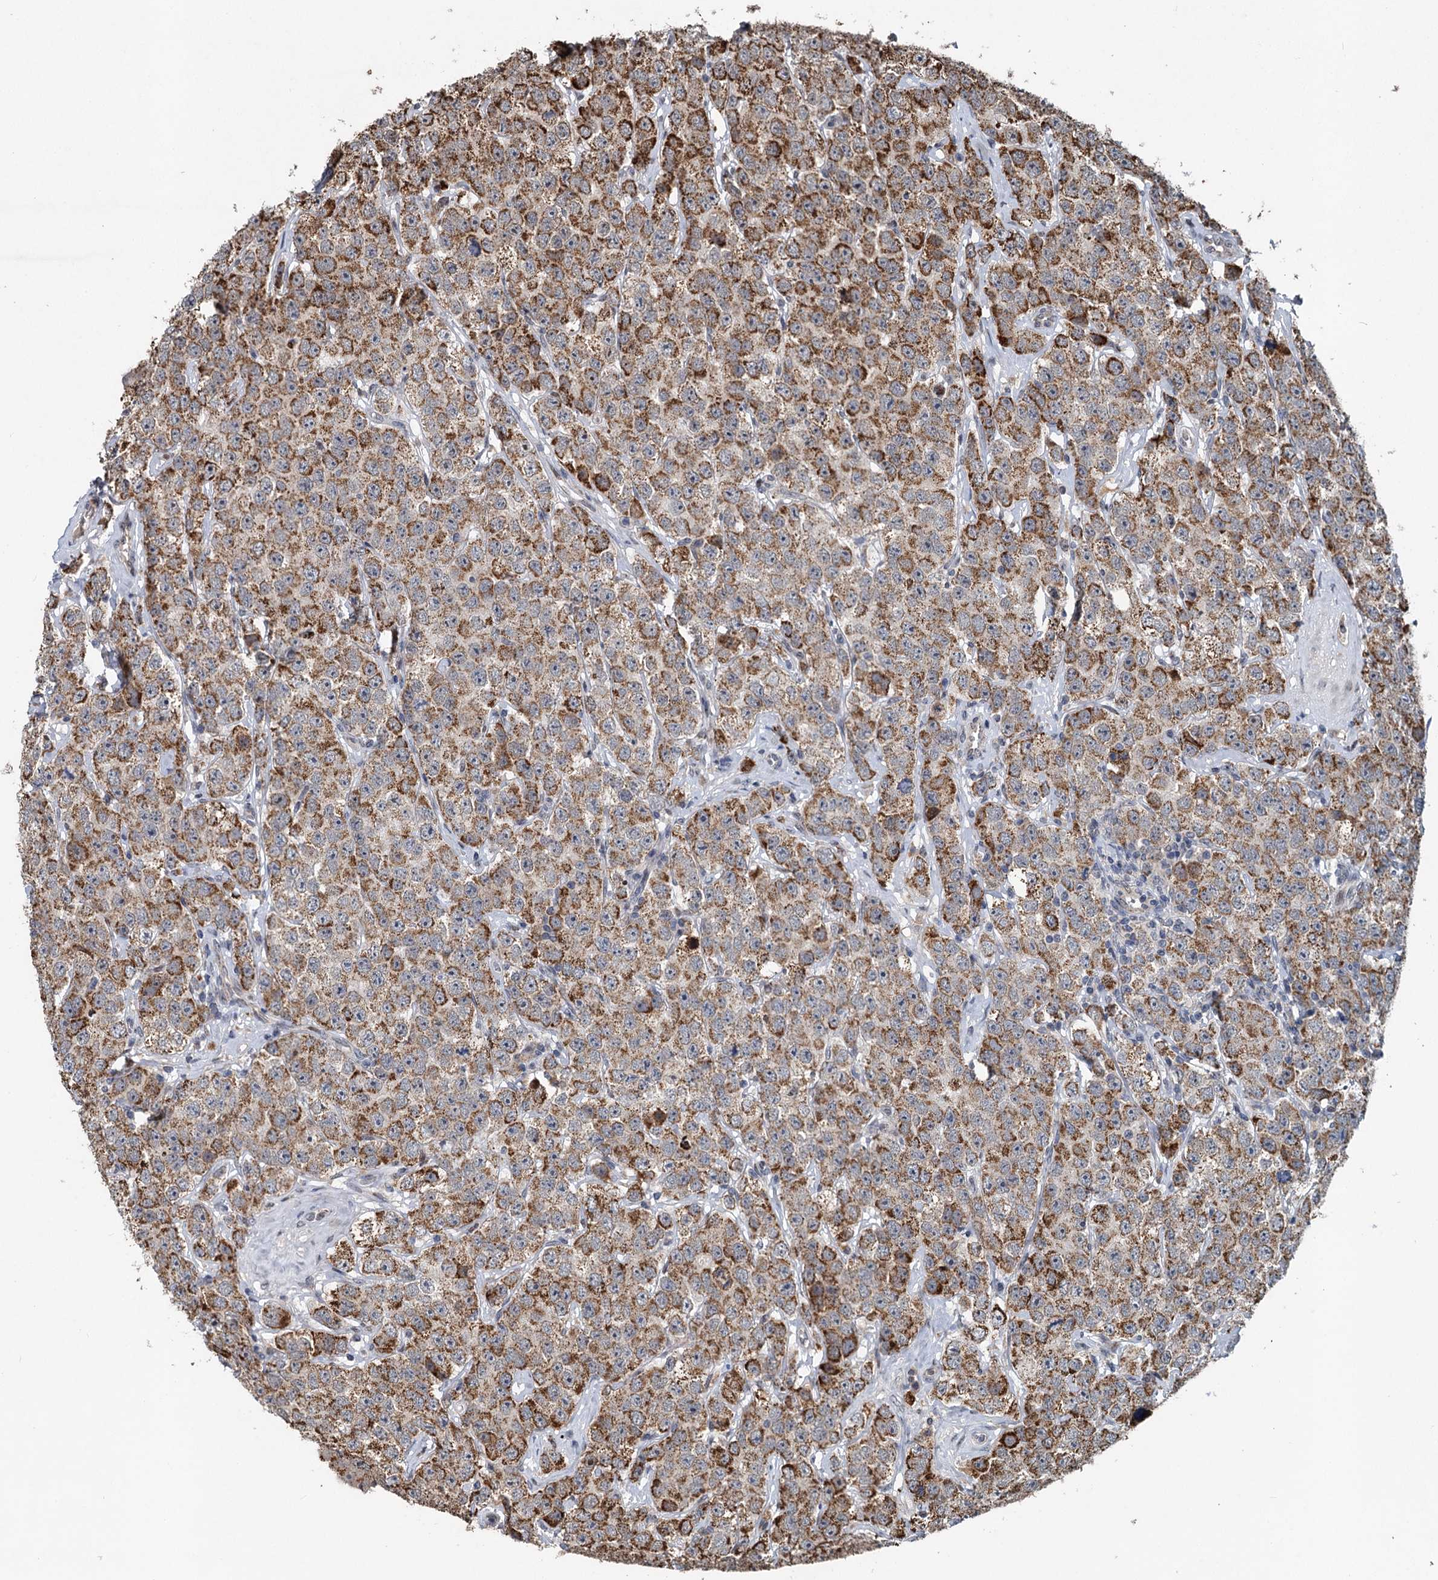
{"staining": {"intensity": "moderate", "quantity": ">75%", "location": "cytoplasmic/membranous"}, "tissue": "testis cancer", "cell_type": "Tumor cells", "image_type": "cancer", "snomed": [{"axis": "morphology", "description": "Seminoma, NOS"}, {"axis": "topography", "description": "Testis"}], "caption": "Testis cancer stained with immunohistochemistry (IHC) shows moderate cytoplasmic/membranous staining in about >75% of tumor cells.", "gene": "RITA1", "patient": {"sex": "male", "age": 28}}